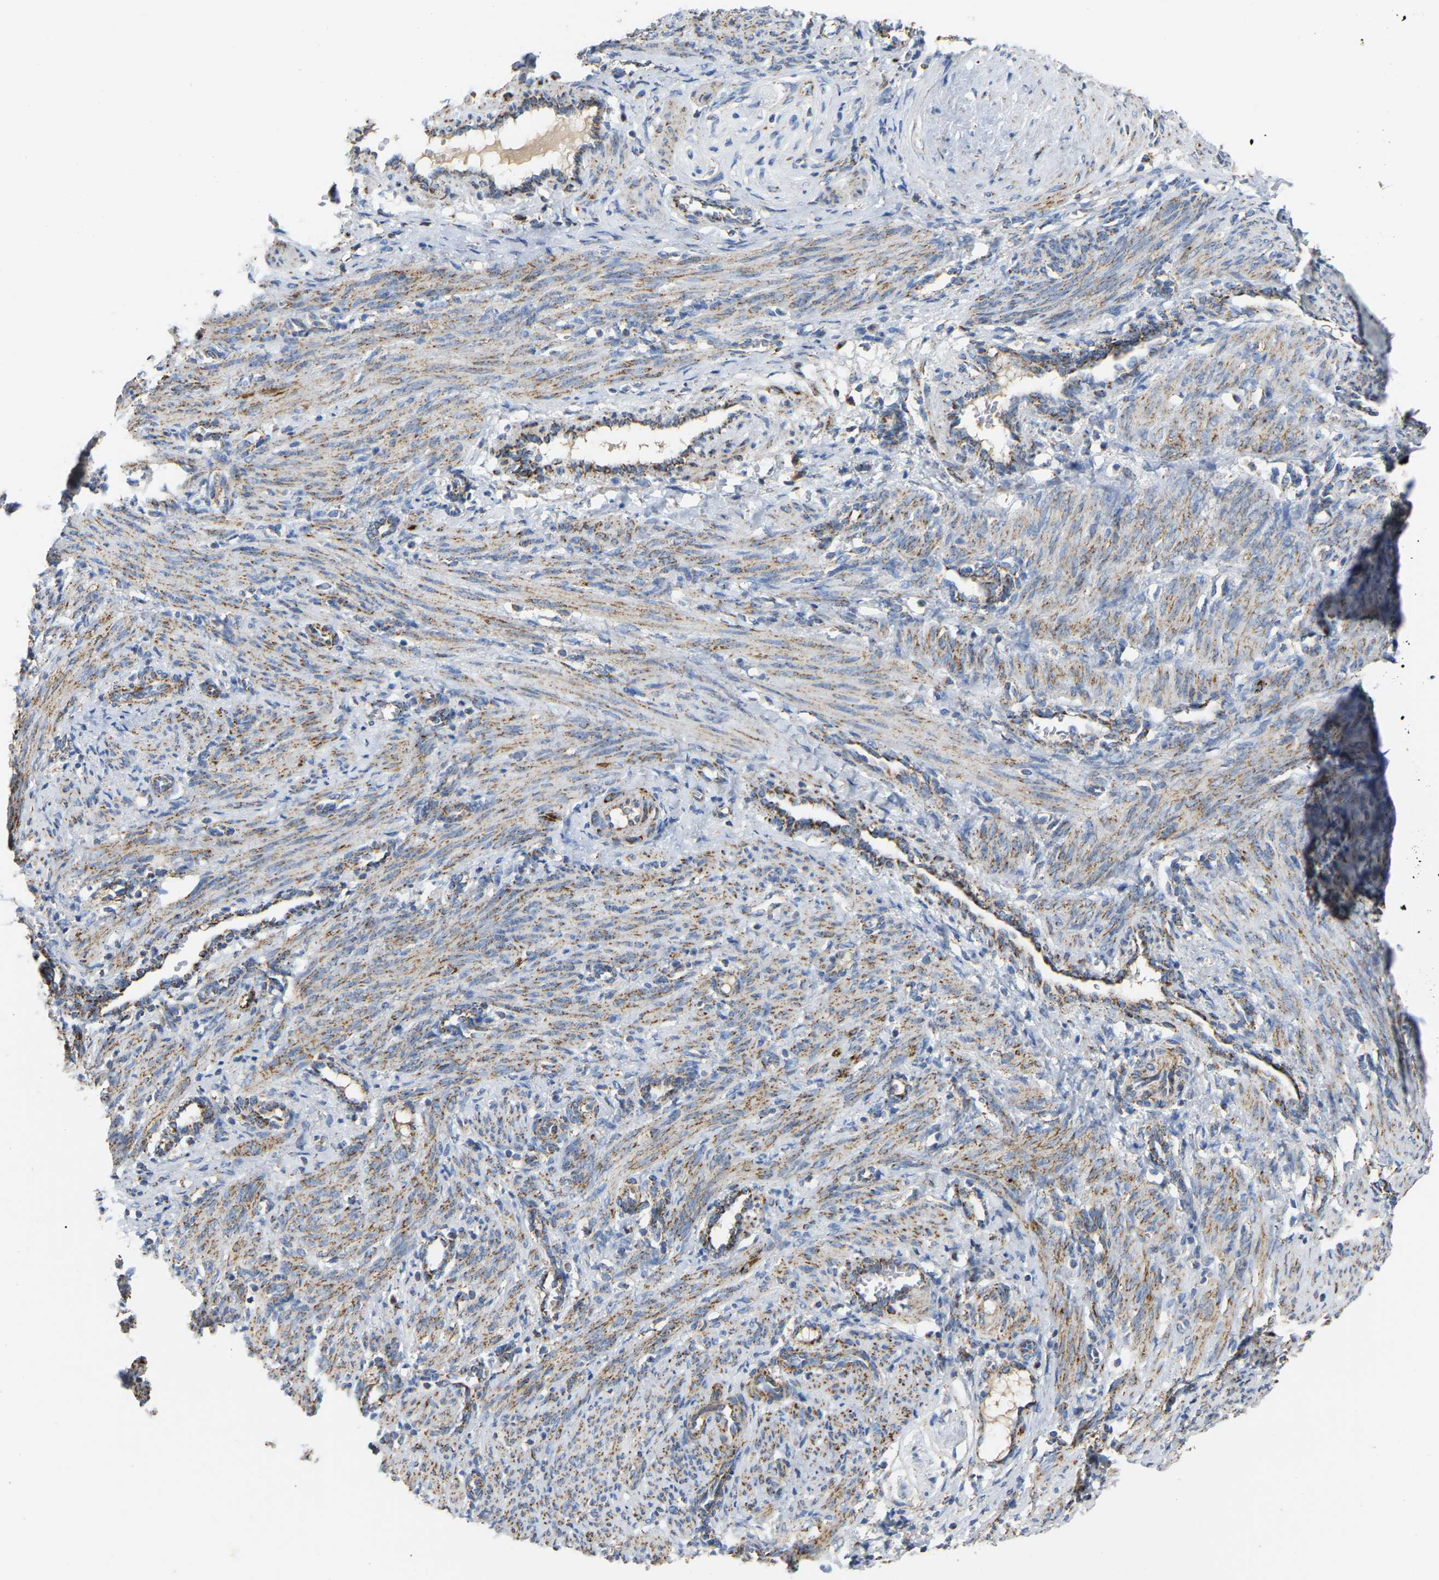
{"staining": {"intensity": "weak", "quantity": "<25%", "location": "cytoplasmic/membranous"}, "tissue": "smooth muscle", "cell_type": "Smooth muscle cells", "image_type": "normal", "snomed": [{"axis": "morphology", "description": "Normal tissue, NOS"}, {"axis": "topography", "description": "Endometrium"}], "caption": "Immunohistochemistry (IHC) image of unremarkable smooth muscle: human smooth muscle stained with DAB (3,3'-diaminobenzidine) demonstrates no significant protein staining in smooth muscle cells.", "gene": "HIBADH", "patient": {"sex": "female", "age": 33}}